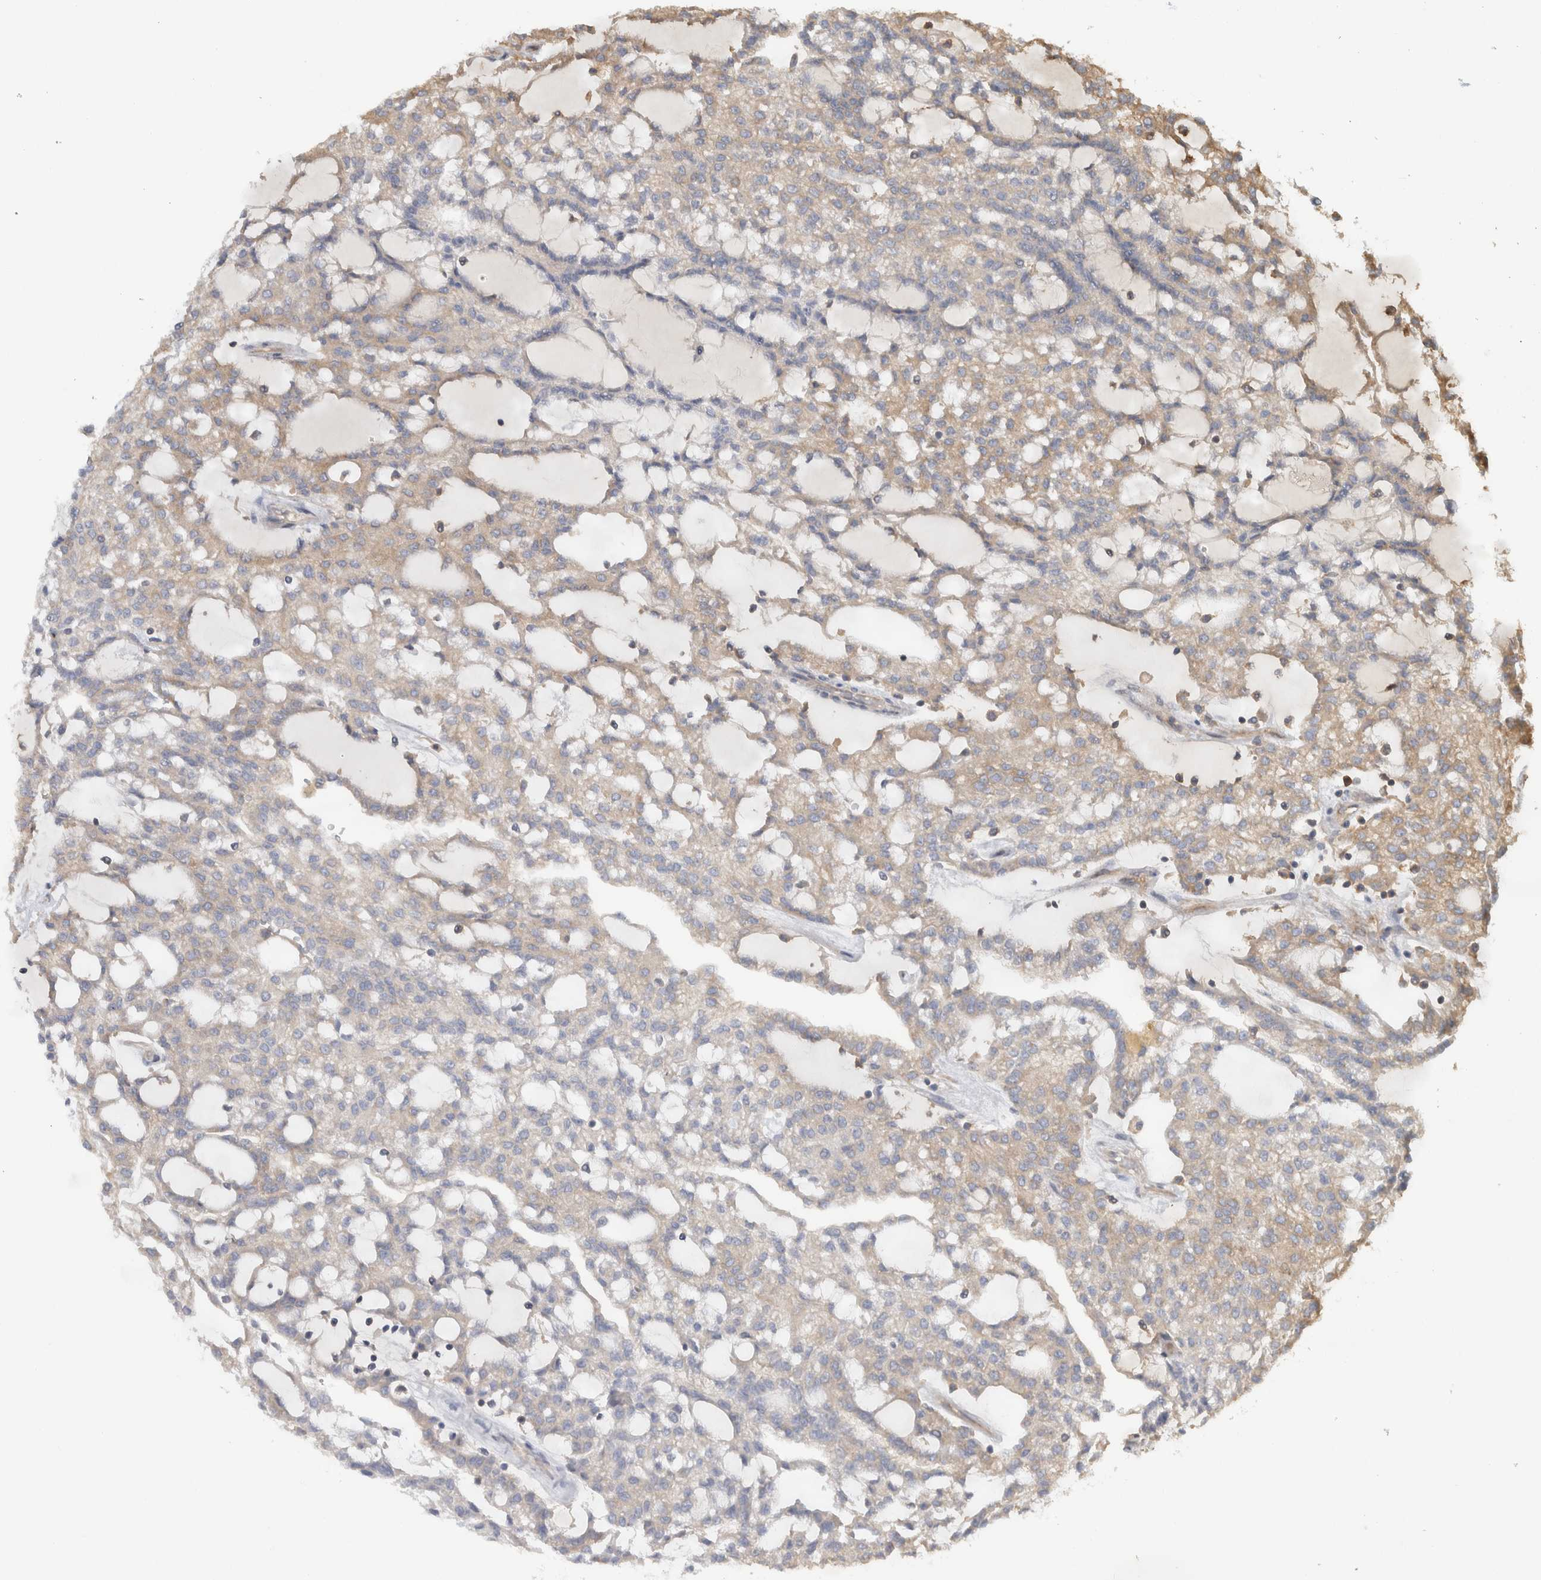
{"staining": {"intensity": "weak", "quantity": ">75%", "location": "cytoplasmic/membranous"}, "tissue": "renal cancer", "cell_type": "Tumor cells", "image_type": "cancer", "snomed": [{"axis": "morphology", "description": "Adenocarcinoma, NOS"}, {"axis": "topography", "description": "Kidney"}], "caption": "IHC photomicrograph of neoplastic tissue: human renal cancer (adenocarcinoma) stained using immunohistochemistry (IHC) exhibits low levels of weak protein expression localized specifically in the cytoplasmic/membranous of tumor cells, appearing as a cytoplasmic/membranous brown color.", "gene": "EIF4G3", "patient": {"sex": "male", "age": 63}}